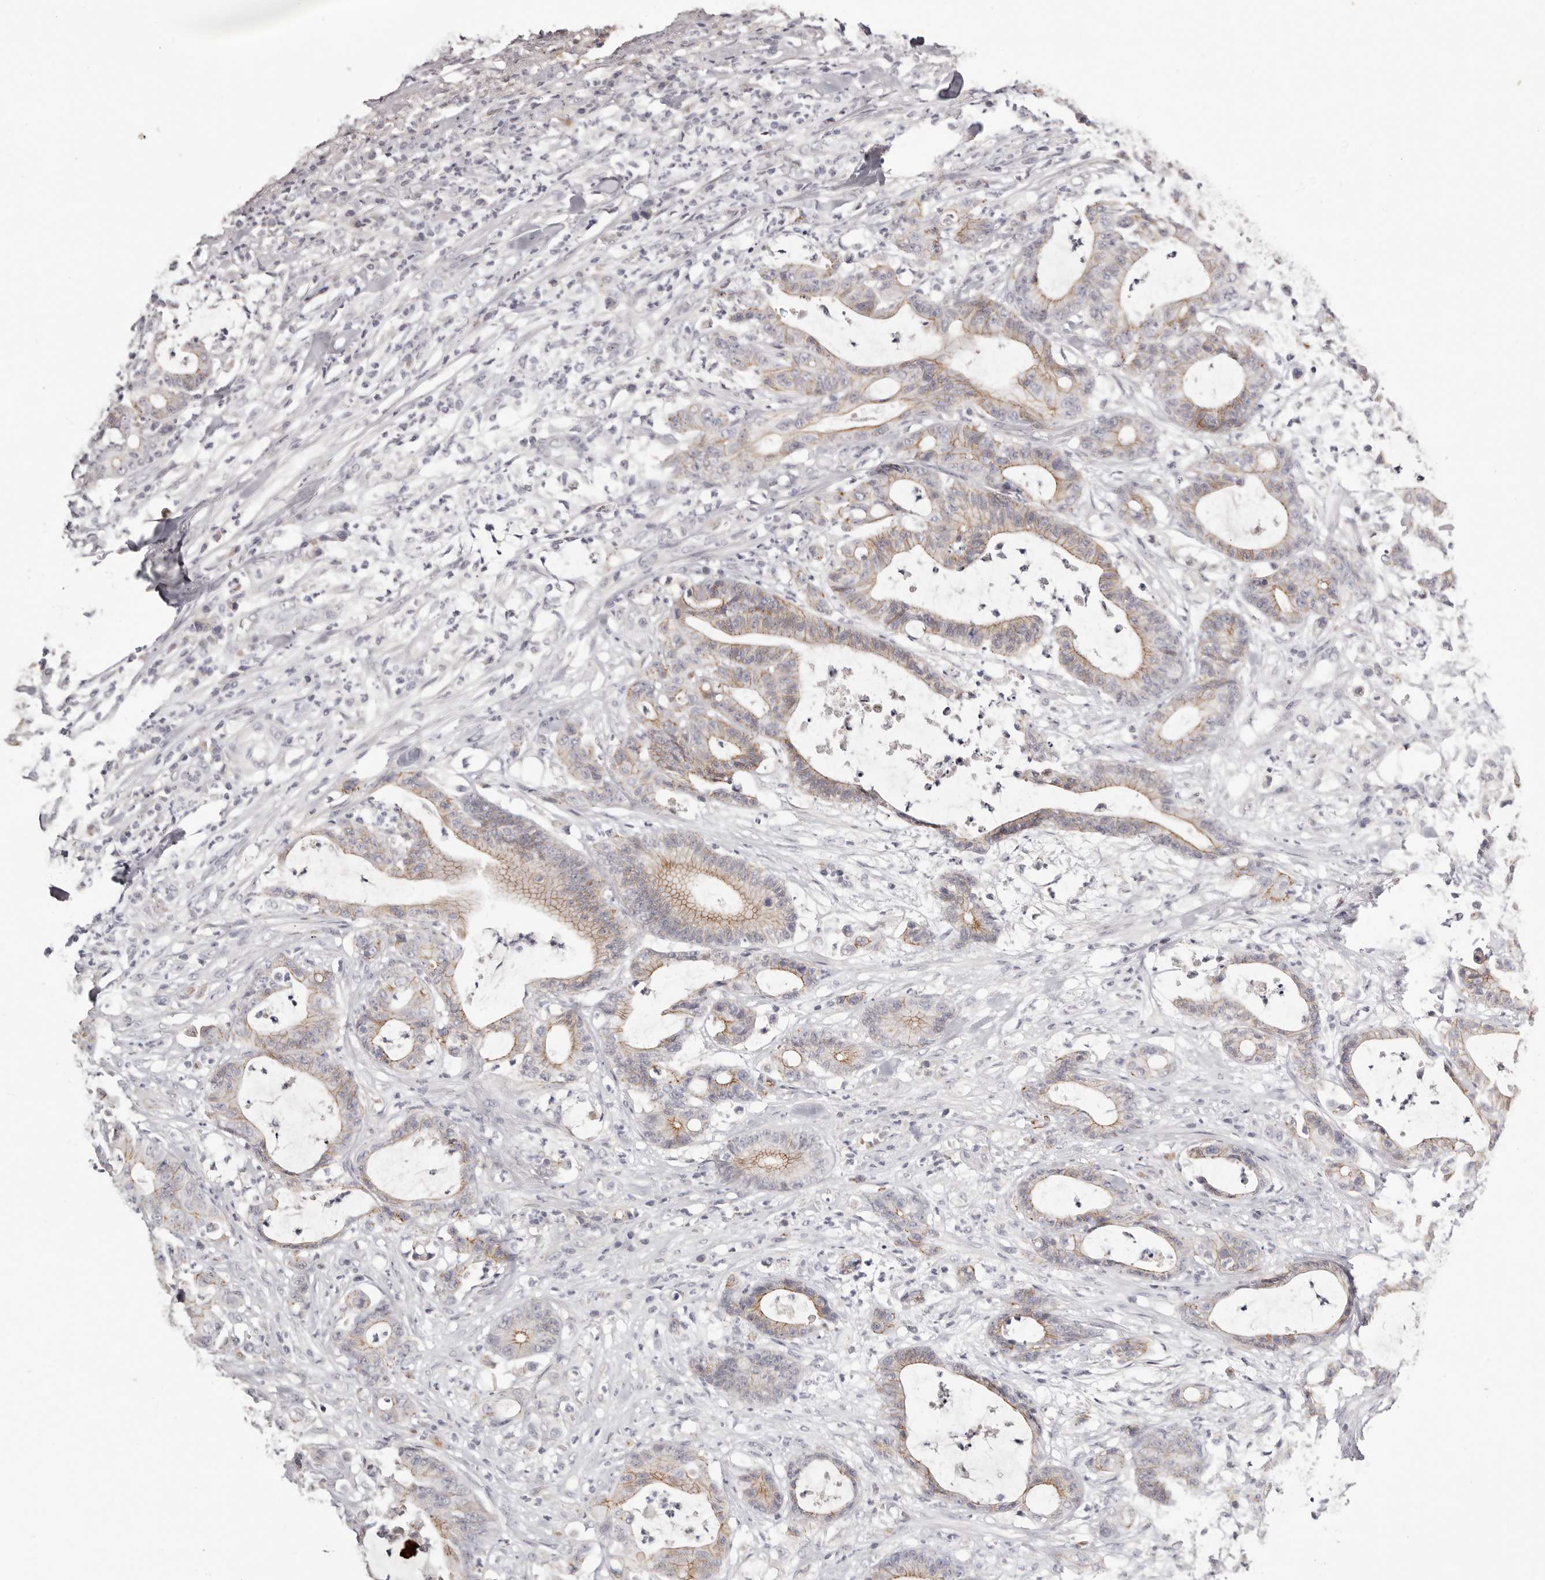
{"staining": {"intensity": "weak", "quantity": "25%-75%", "location": "cytoplasmic/membranous"}, "tissue": "colorectal cancer", "cell_type": "Tumor cells", "image_type": "cancer", "snomed": [{"axis": "morphology", "description": "Adenocarcinoma, NOS"}, {"axis": "topography", "description": "Colon"}], "caption": "This micrograph displays colorectal cancer stained with immunohistochemistry to label a protein in brown. The cytoplasmic/membranous of tumor cells show weak positivity for the protein. Nuclei are counter-stained blue.", "gene": "PCDHB6", "patient": {"sex": "female", "age": 84}}